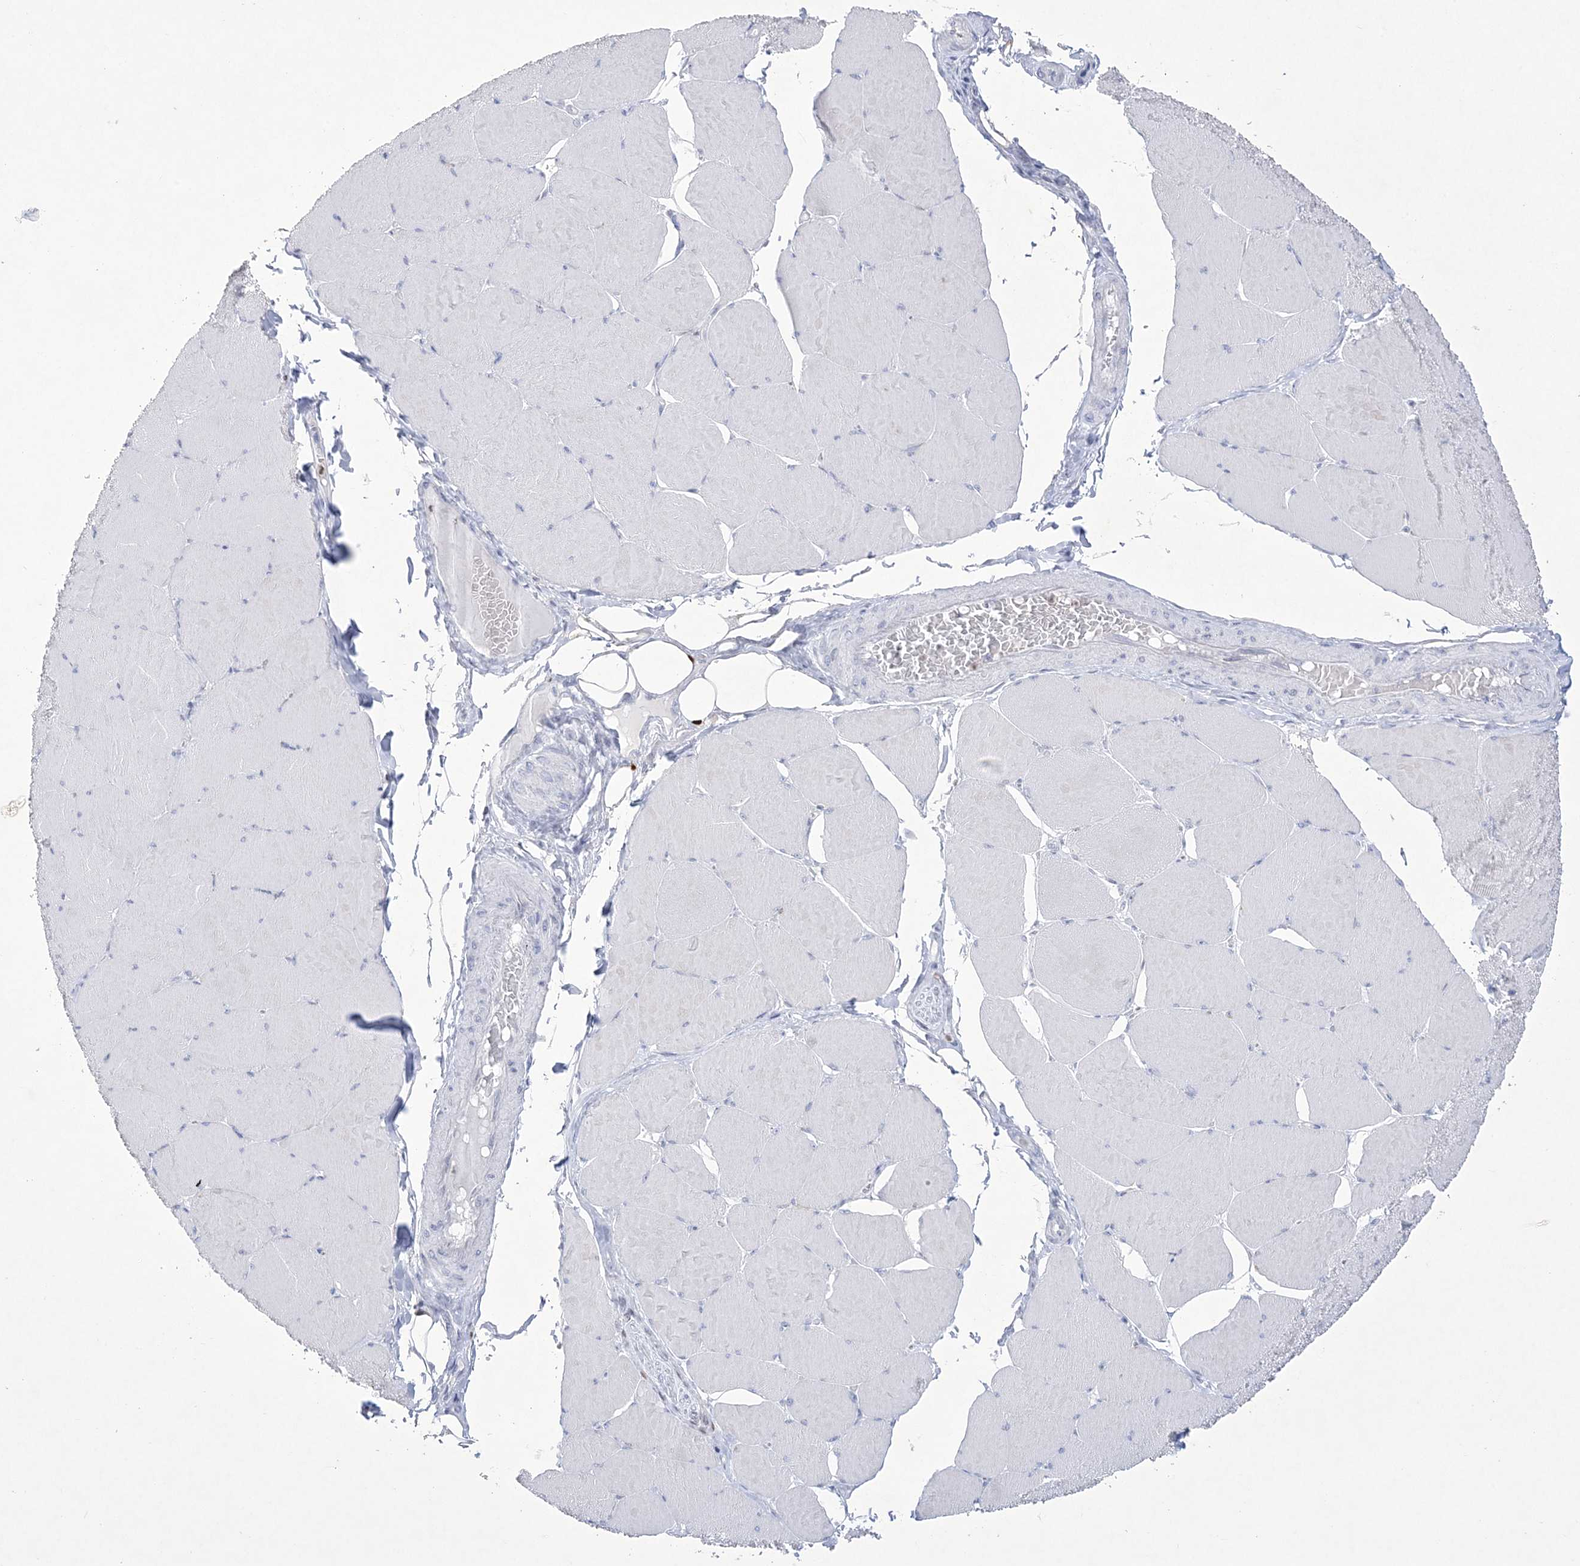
{"staining": {"intensity": "negative", "quantity": "none", "location": "none"}, "tissue": "skeletal muscle", "cell_type": "Myocytes", "image_type": "normal", "snomed": [{"axis": "morphology", "description": "Normal tissue, NOS"}, {"axis": "topography", "description": "Skeletal muscle"}, {"axis": "topography", "description": "Head-Neck"}], "caption": "This is a micrograph of immunohistochemistry staining of unremarkable skeletal muscle, which shows no positivity in myocytes. (Brightfield microscopy of DAB immunohistochemistry (IHC) at high magnification).", "gene": "WDR27", "patient": {"sex": "male", "age": 66}}